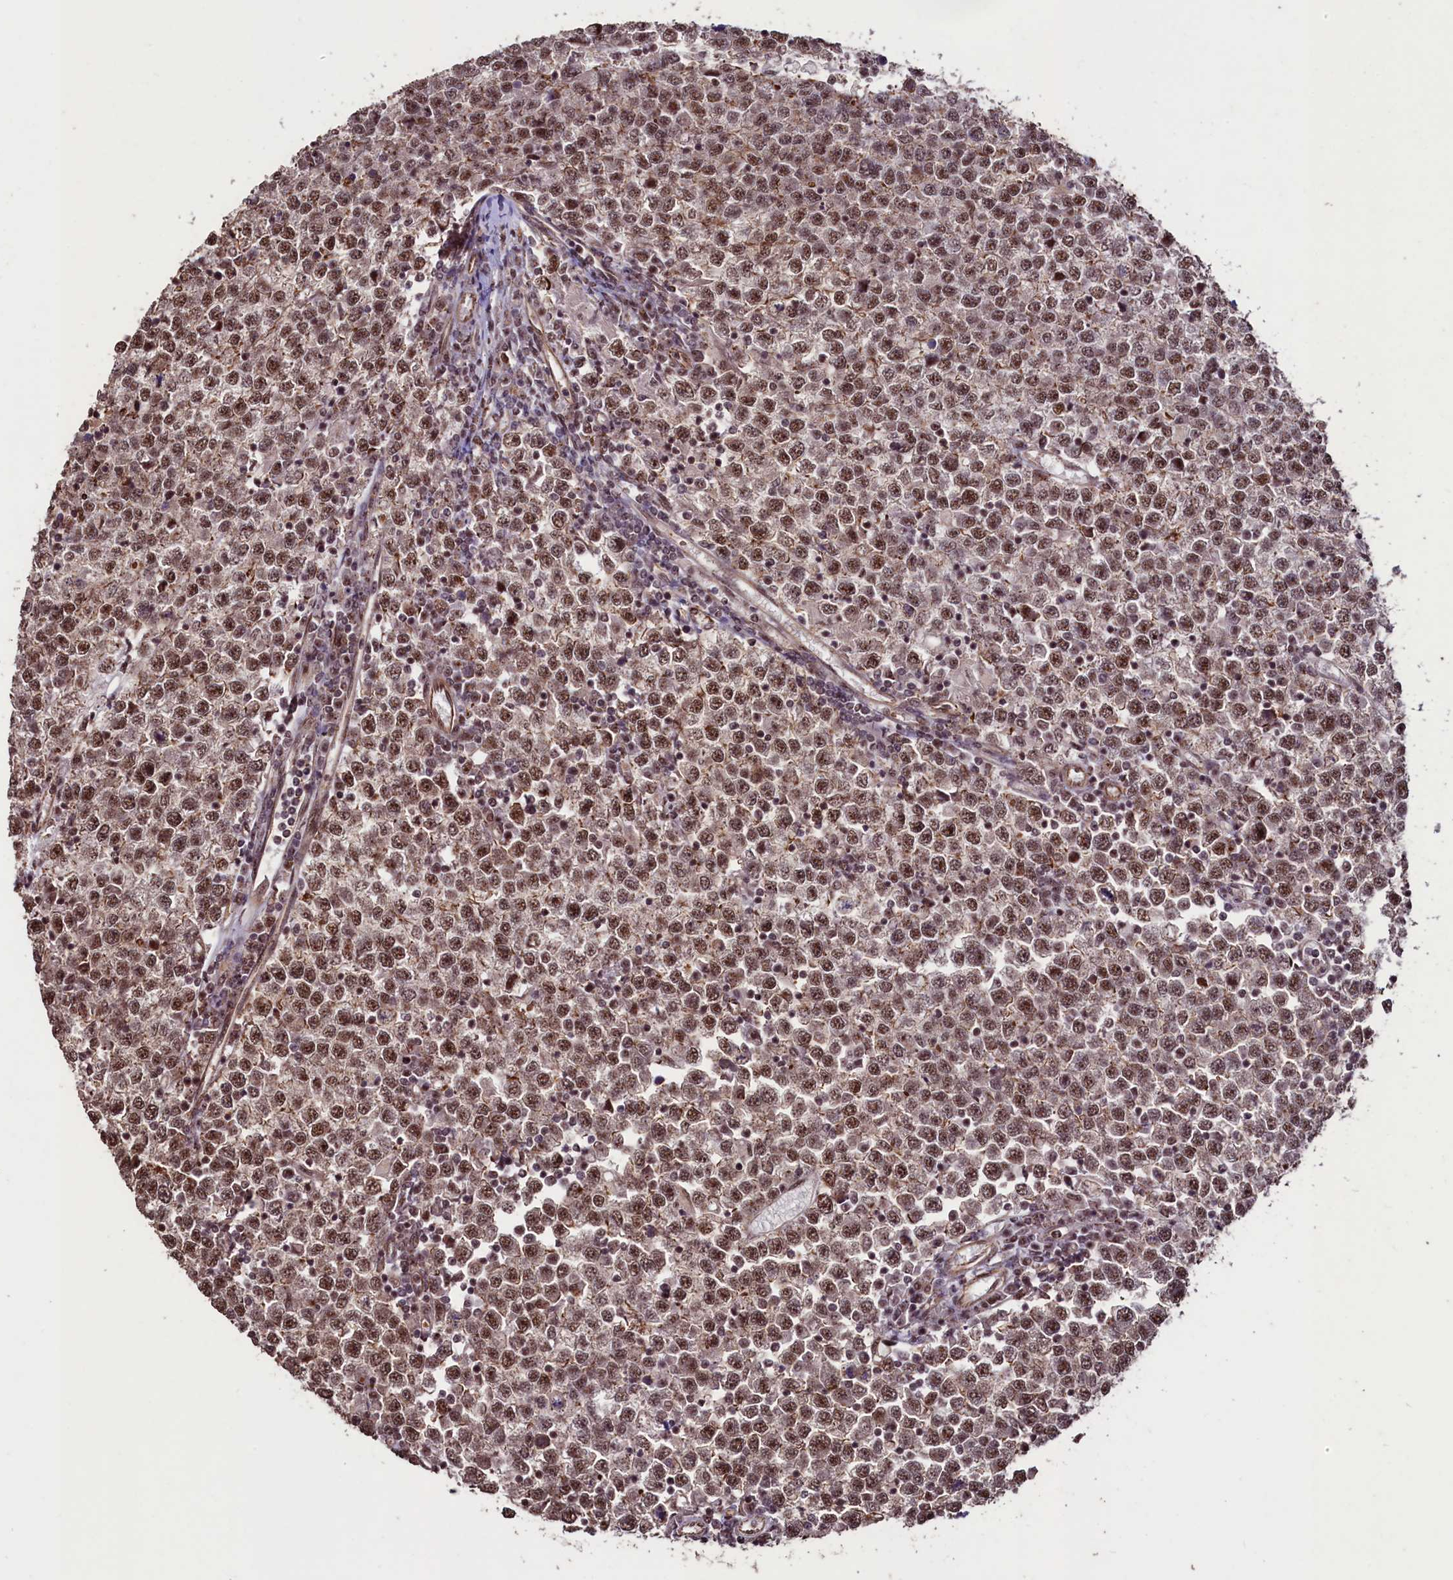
{"staining": {"intensity": "moderate", "quantity": ">75%", "location": "nuclear"}, "tissue": "testis cancer", "cell_type": "Tumor cells", "image_type": "cancer", "snomed": [{"axis": "morphology", "description": "Seminoma, NOS"}, {"axis": "topography", "description": "Testis"}], "caption": "Brown immunohistochemical staining in testis seminoma demonstrates moderate nuclear staining in approximately >75% of tumor cells. (DAB (3,3'-diaminobenzidine) = brown stain, brightfield microscopy at high magnification).", "gene": "SFSWAP", "patient": {"sex": "male", "age": 65}}